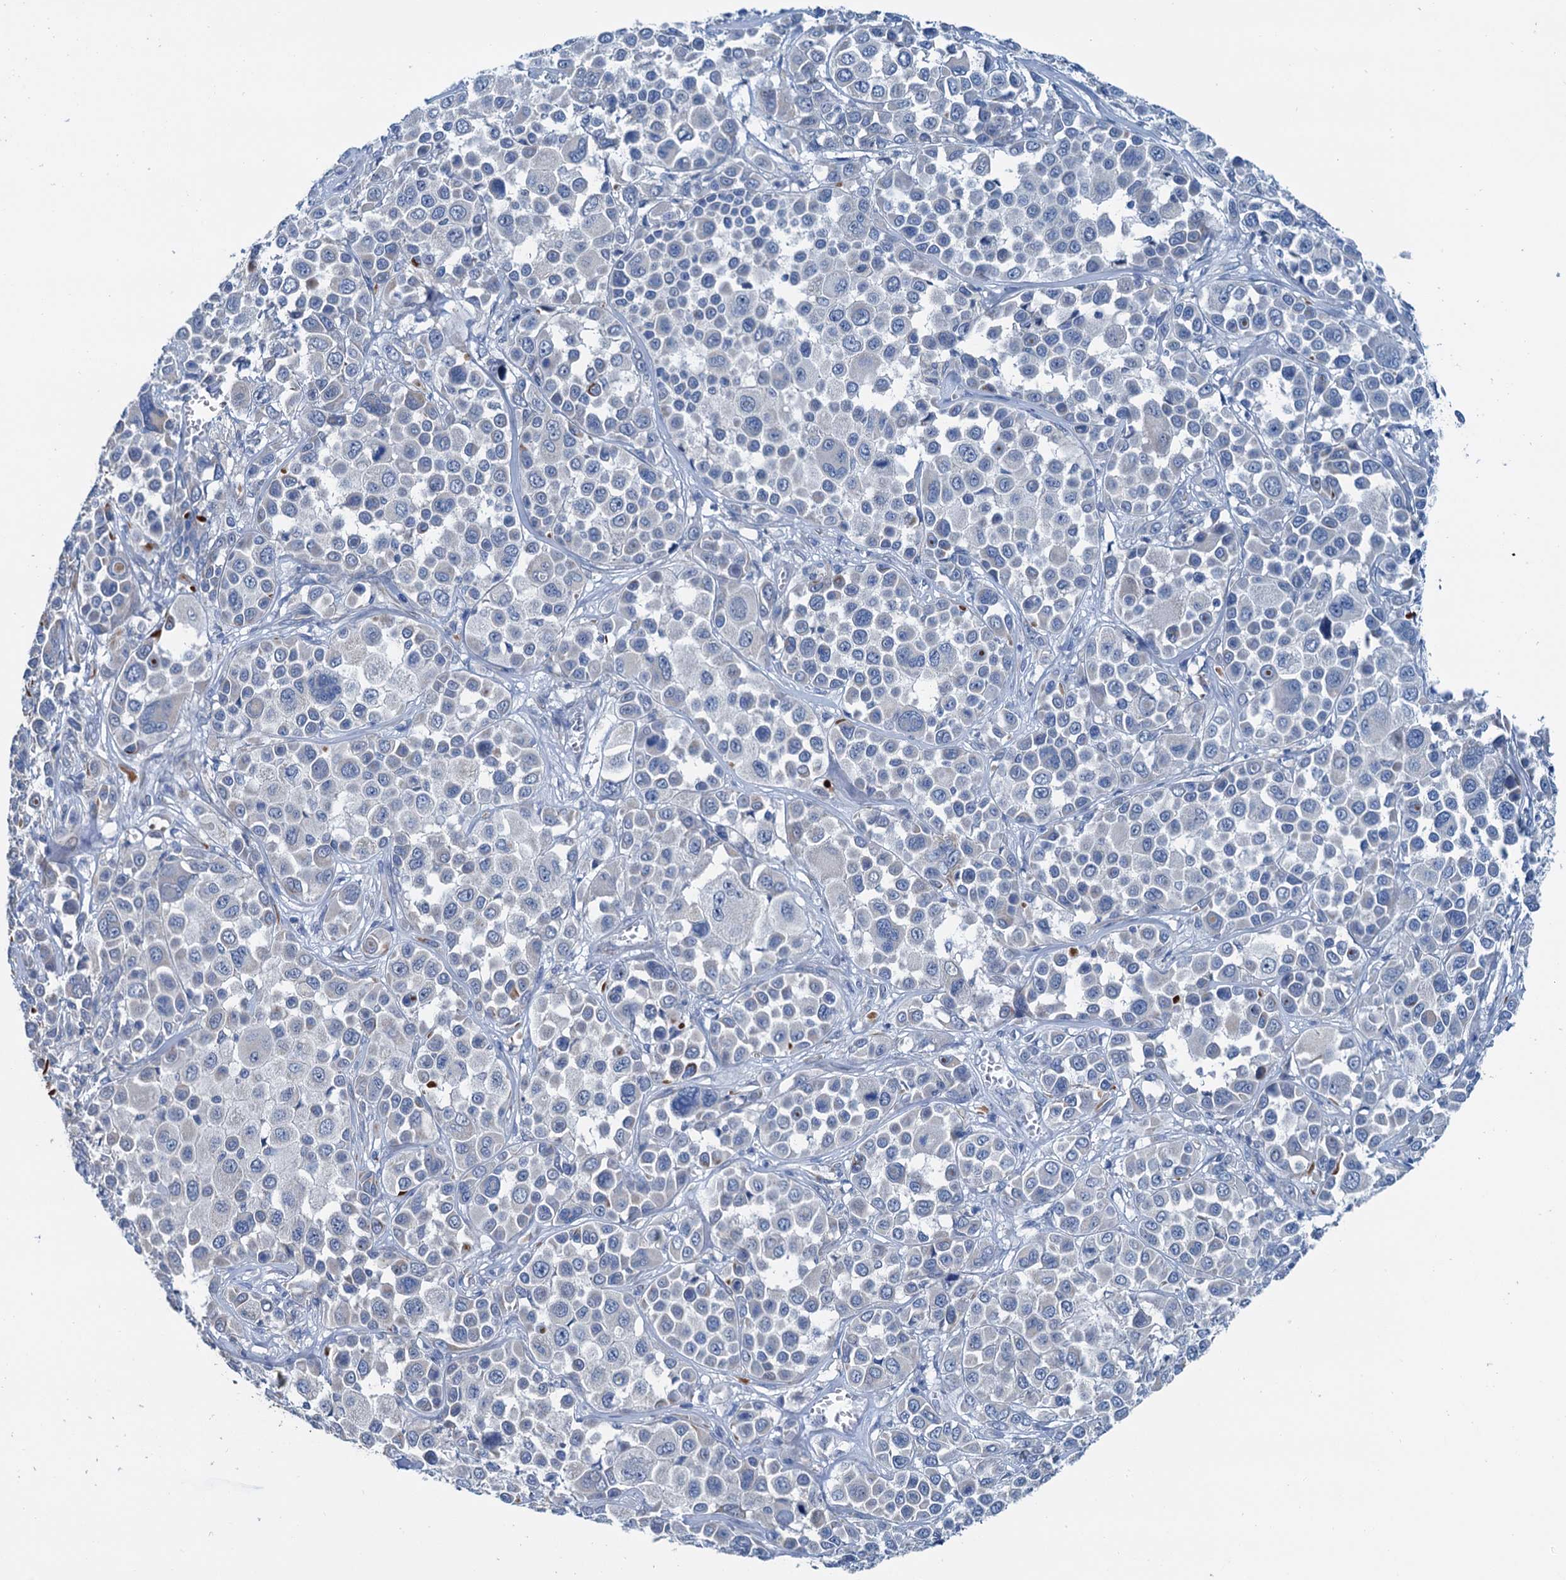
{"staining": {"intensity": "negative", "quantity": "none", "location": "none"}, "tissue": "melanoma", "cell_type": "Tumor cells", "image_type": "cancer", "snomed": [{"axis": "morphology", "description": "Malignant melanoma, NOS"}, {"axis": "topography", "description": "Skin of trunk"}], "caption": "Tumor cells are negative for brown protein staining in malignant melanoma. Brightfield microscopy of IHC stained with DAB (3,3'-diaminobenzidine) (brown) and hematoxylin (blue), captured at high magnification.", "gene": "ELAC1", "patient": {"sex": "male", "age": 71}}